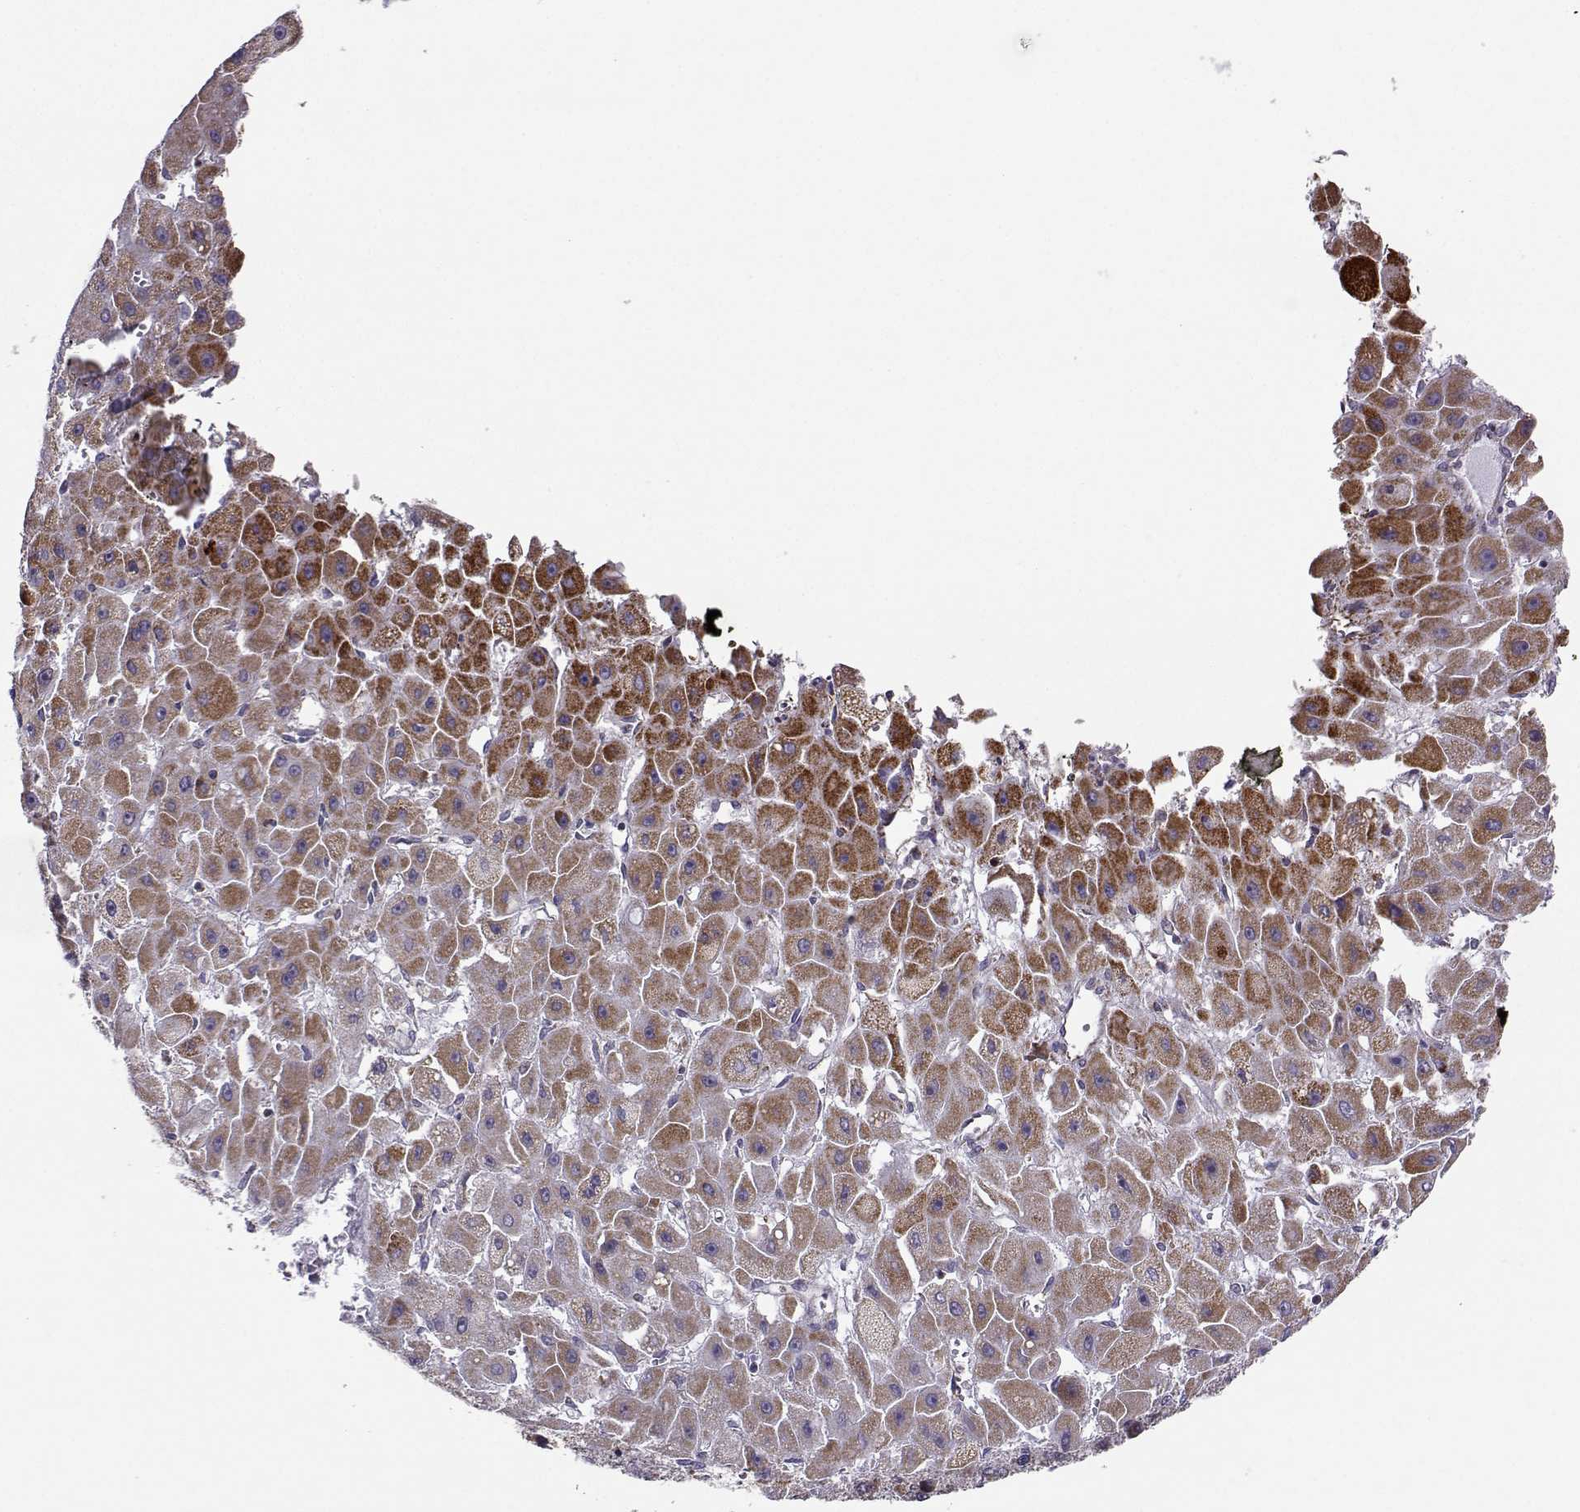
{"staining": {"intensity": "moderate", "quantity": "25%-75%", "location": "cytoplasmic/membranous"}, "tissue": "liver cancer", "cell_type": "Tumor cells", "image_type": "cancer", "snomed": [{"axis": "morphology", "description": "Carcinoma, Hepatocellular, NOS"}, {"axis": "topography", "description": "Liver"}], "caption": "Protein staining of hepatocellular carcinoma (liver) tissue exhibits moderate cytoplasmic/membranous staining in about 25%-75% of tumor cells.", "gene": "NECAB3", "patient": {"sex": "female", "age": 25}}